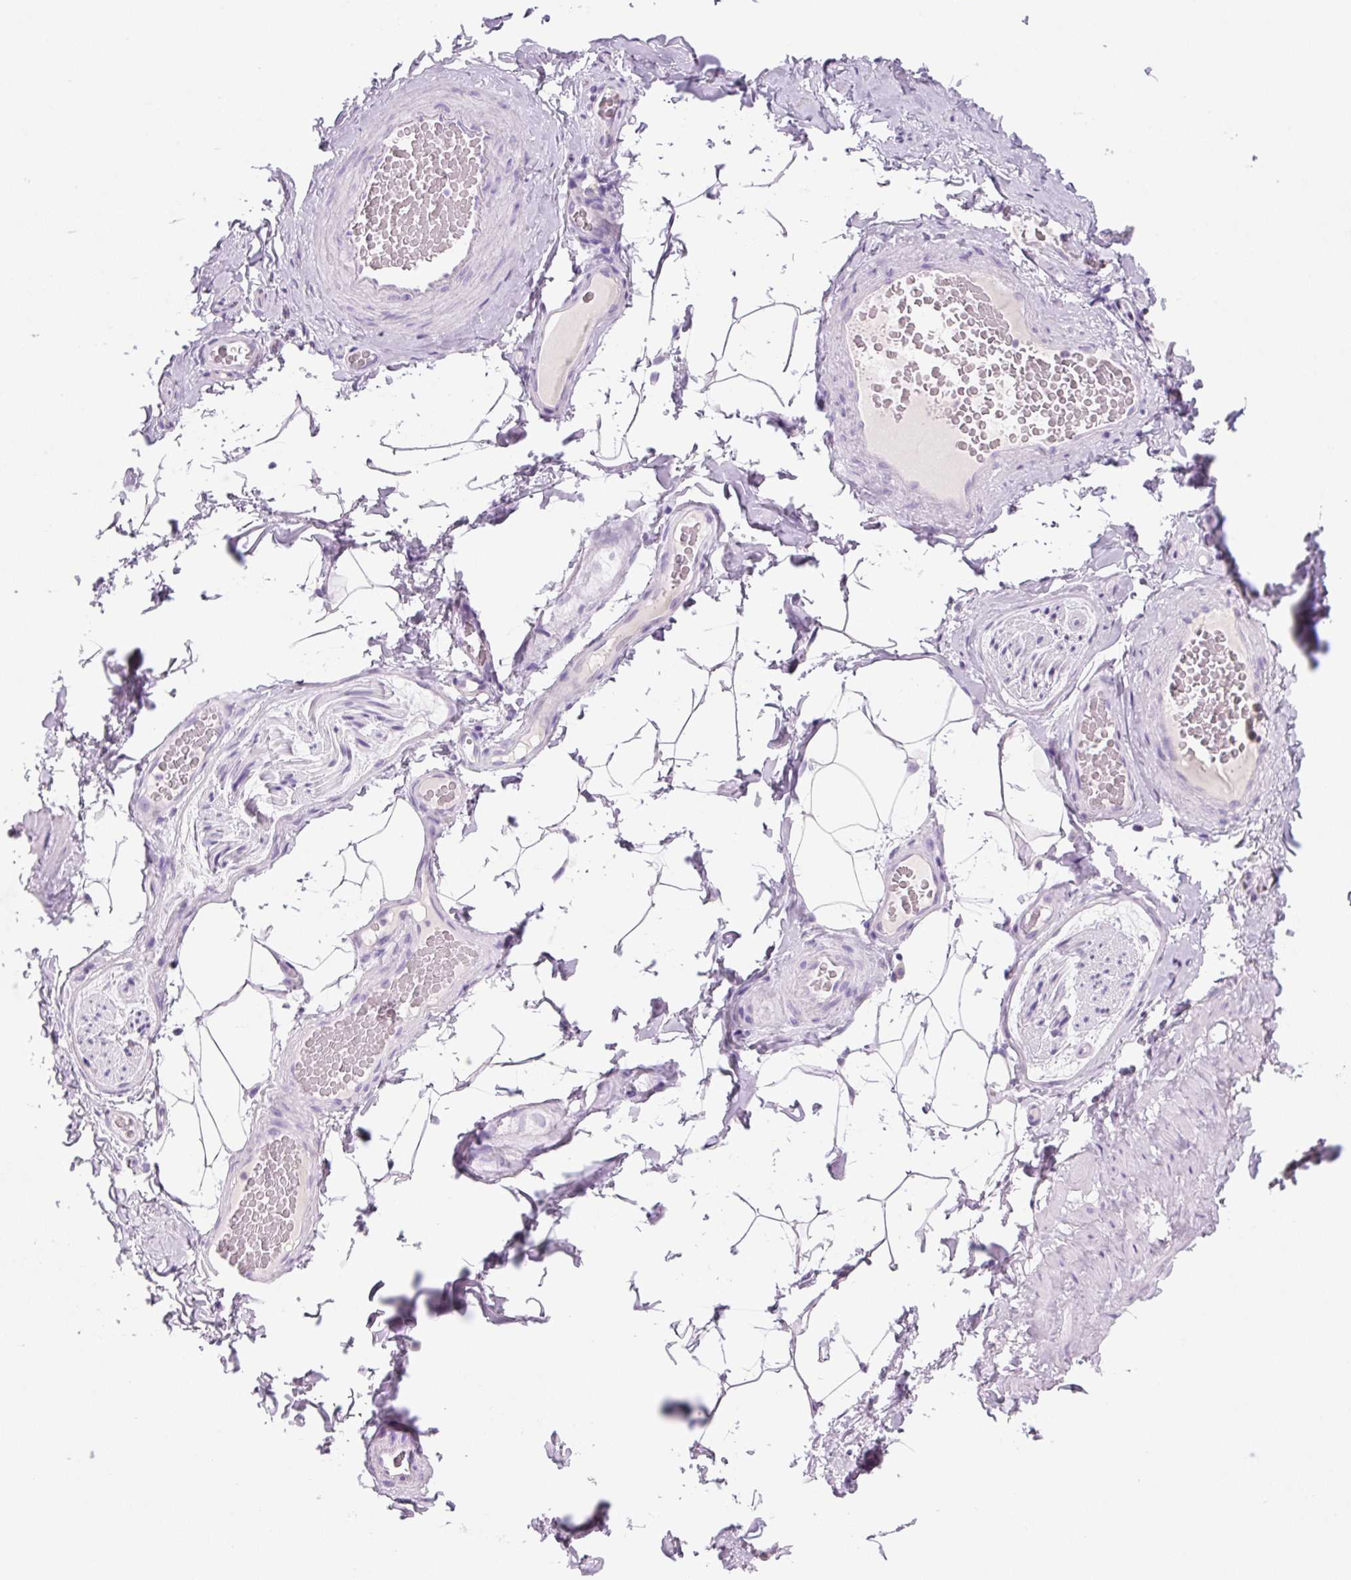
{"staining": {"intensity": "negative", "quantity": "none", "location": "none"}, "tissue": "adipose tissue", "cell_type": "Adipocytes", "image_type": "normal", "snomed": [{"axis": "morphology", "description": "Normal tissue, NOS"}, {"axis": "topography", "description": "Vascular tissue"}, {"axis": "topography", "description": "Peripheral nerve tissue"}], "caption": "An immunohistochemistry photomicrograph of normal adipose tissue is shown. There is no staining in adipocytes of adipose tissue. (DAB immunohistochemistry (IHC), high magnification).", "gene": "PRRT1", "patient": {"sex": "male", "age": 41}}